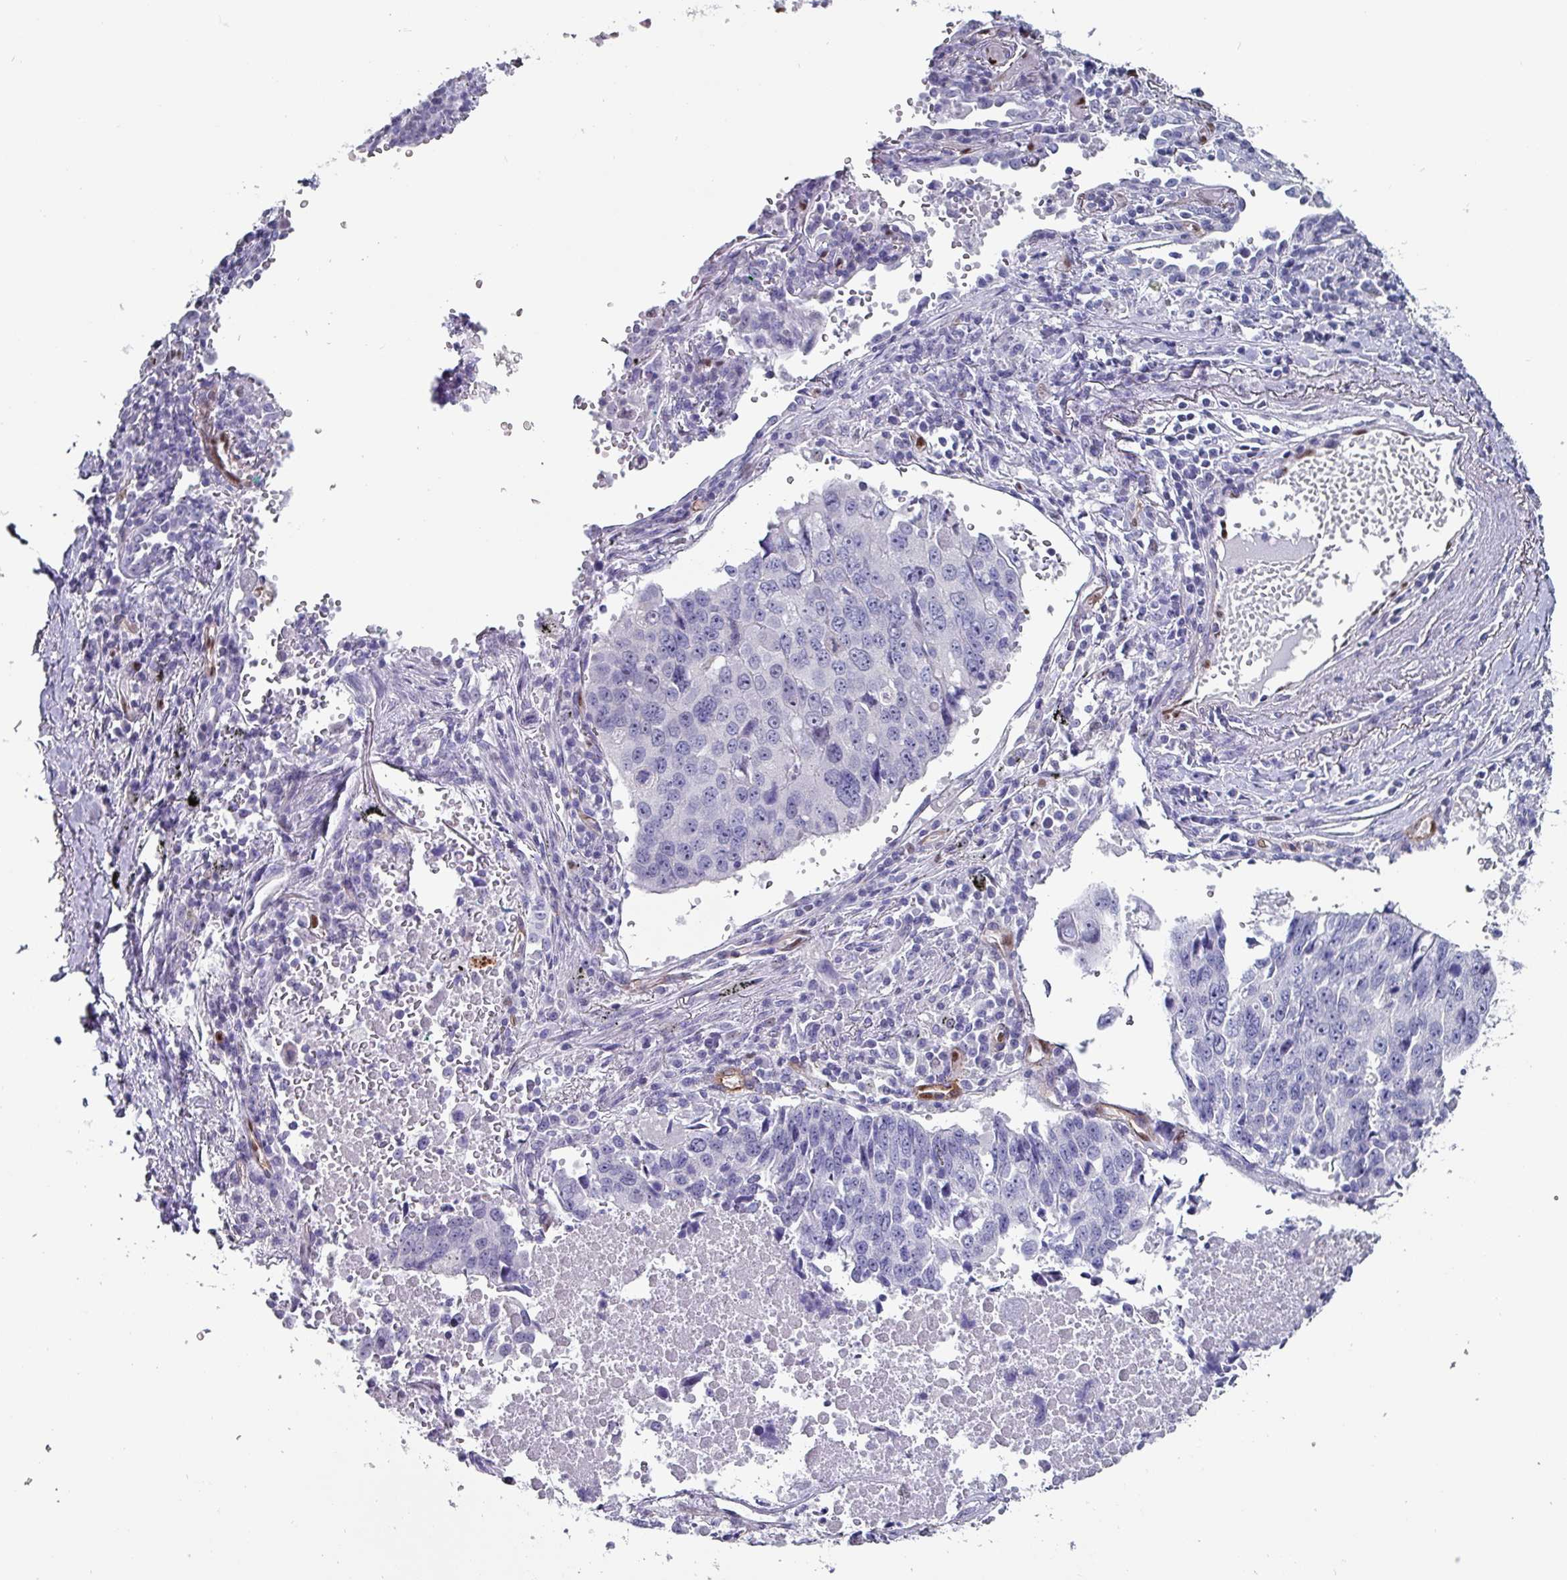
{"staining": {"intensity": "negative", "quantity": "none", "location": "none"}, "tissue": "lung cancer", "cell_type": "Tumor cells", "image_type": "cancer", "snomed": [{"axis": "morphology", "description": "Squamous cell carcinoma, NOS"}, {"axis": "topography", "description": "Lung"}], "caption": "A histopathology image of human lung cancer is negative for staining in tumor cells. Brightfield microscopy of immunohistochemistry (IHC) stained with DAB (brown) and hematoxylin (blue), captured at high magnification.", "gene": "ZNF816-ZNF321P", "patient": {"sex": "female", "age": 66}}